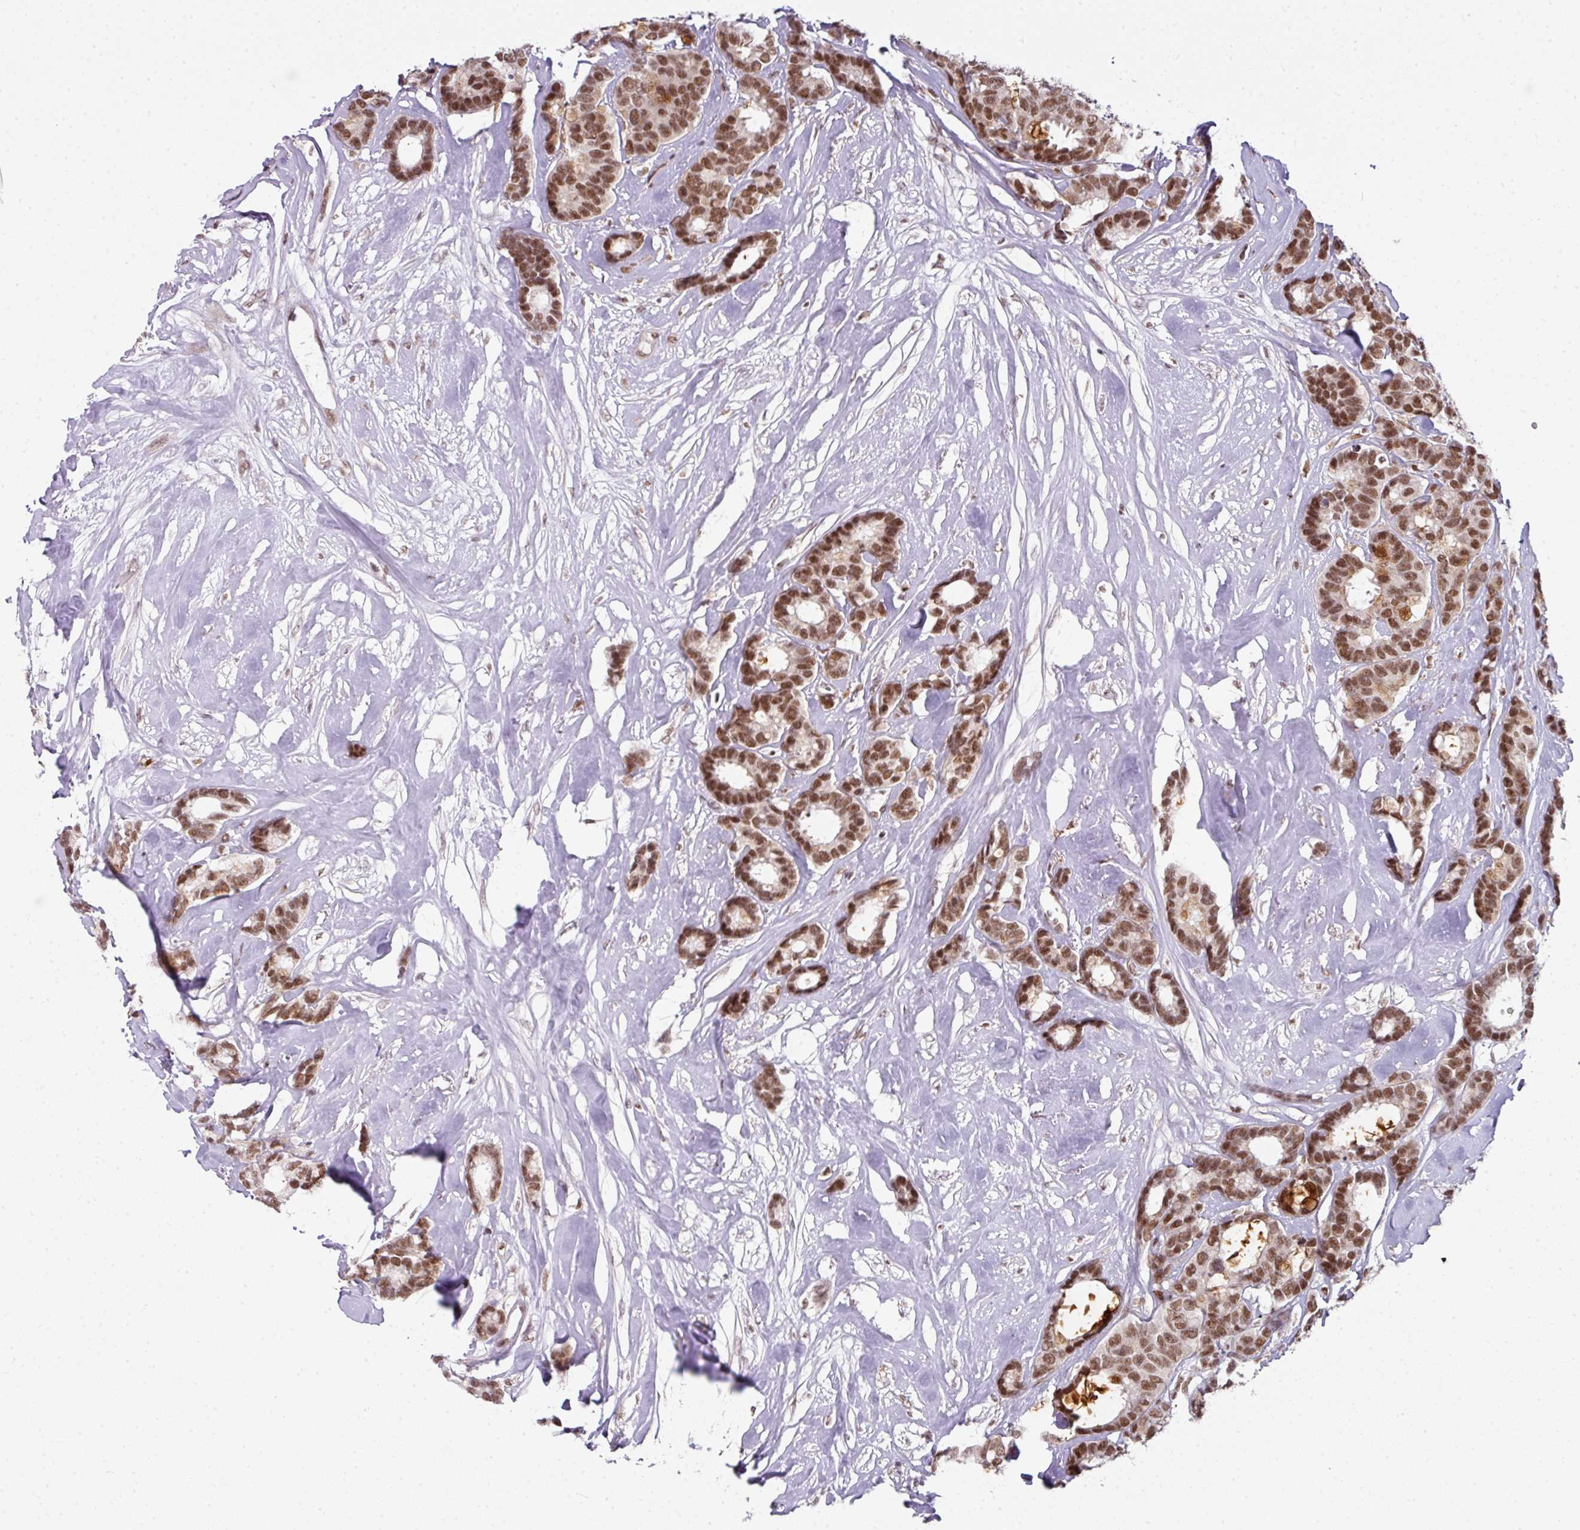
{"staining": {"intensity": "moderate", "quantity": ">75%", "location": "nuclear"}, "tissue": "breast cancer", "cell_type": "Tumor cells", "image_type": "cancer", "snomed": [{"axis": "morphology", "description": "Duct carcinoma"}, {"axis": "topography", "description": "Breast"}], "caption": "Breast invasive ductal carcinoma stained for a protein reveals moderate nuclear positivity in tumor cells.", "gene": "NFYA", "patient": {"sex": "female", "age": 87}}